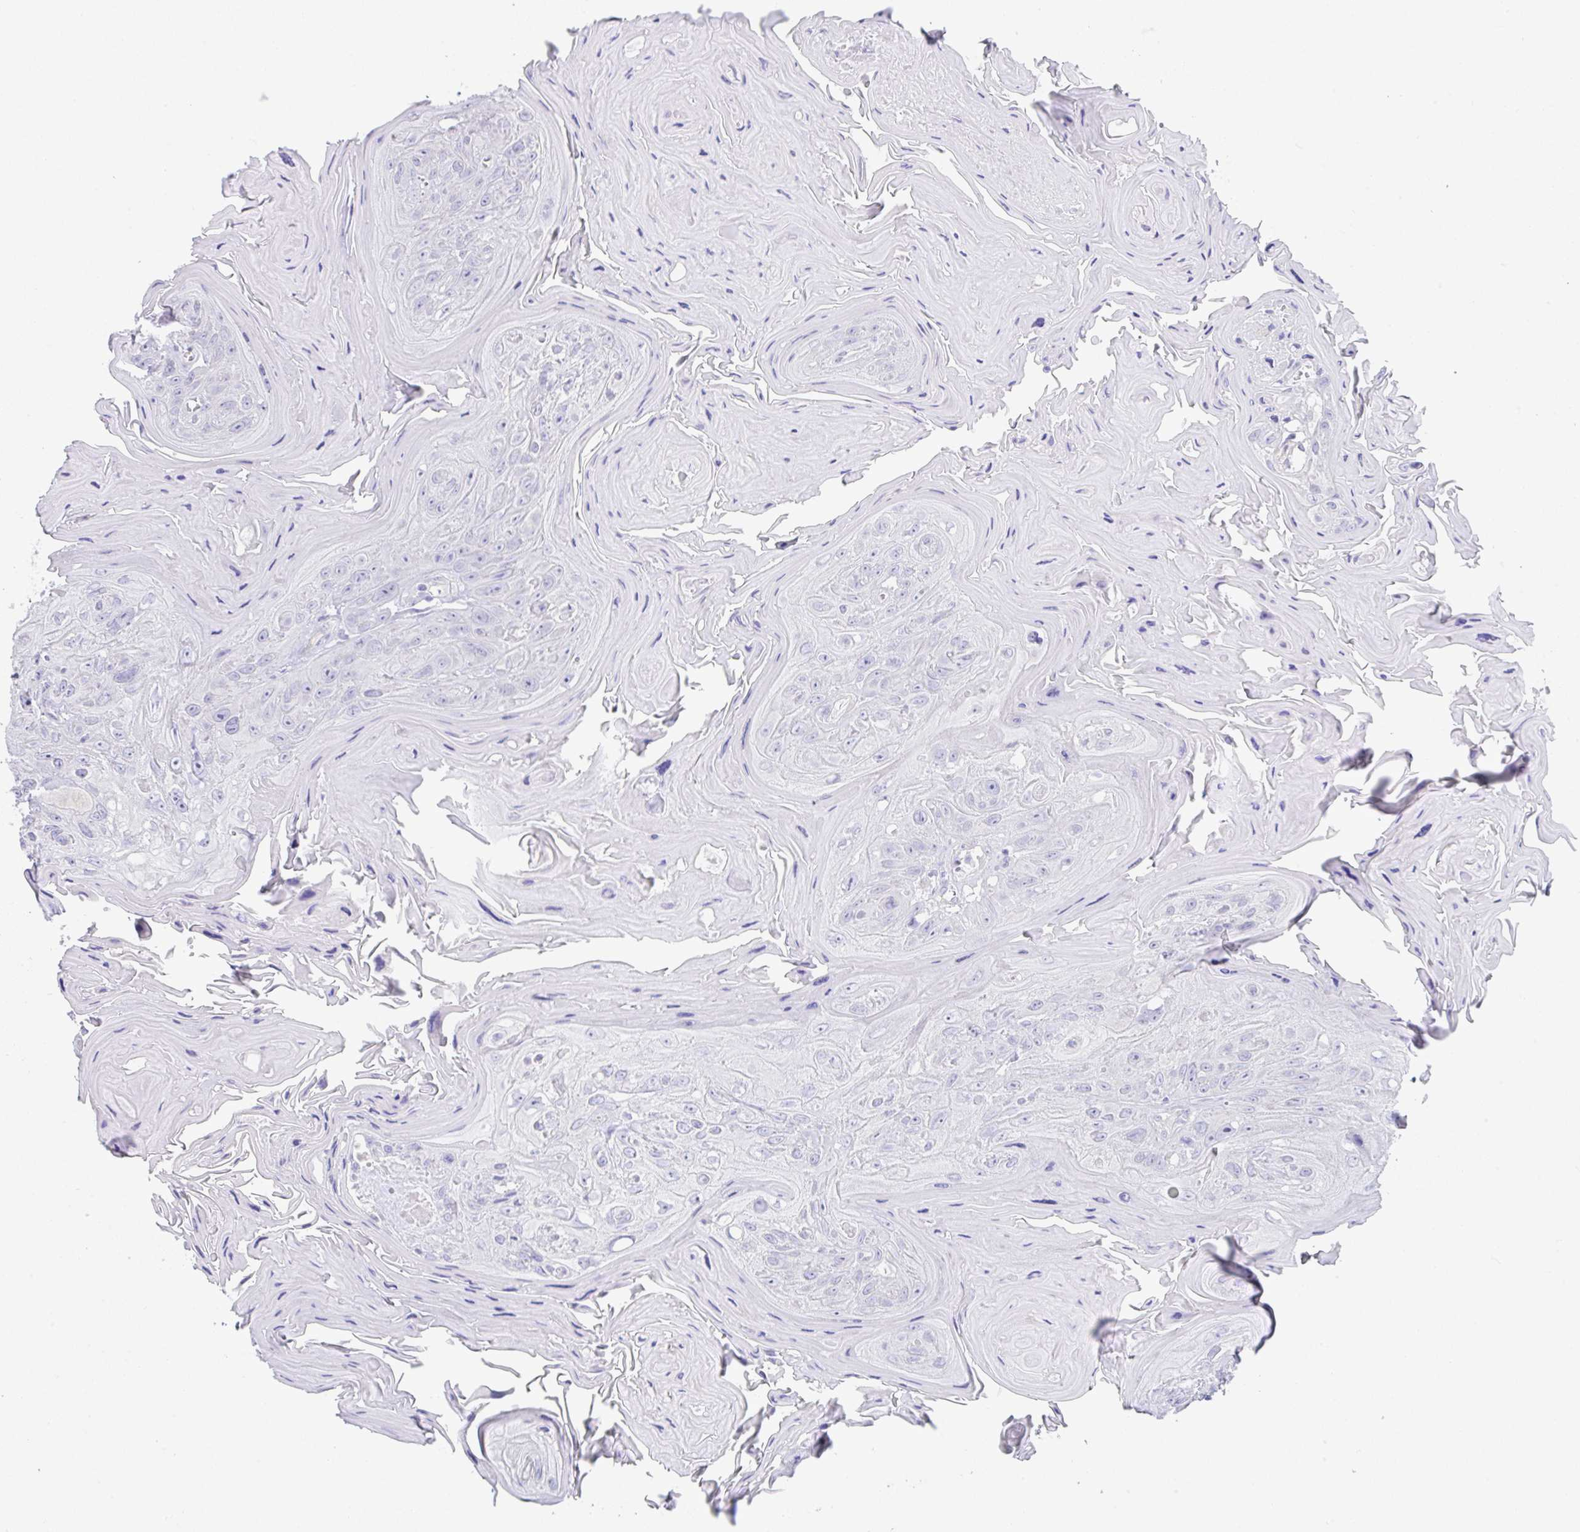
{"staining": {"intensity": "negative", "quantity": "none", "location": "none"}, "tissue": "head and neck cancer", "cell_type": "Tumor cells", "image_type": "cancer", "snomed": [{"axis": "morphology", "description": "Squamous cell carcinoma, NOS"}, {"axis": "topography", "description": "Head-Neck"}], "caption": "Photomicrograph shows no protein expression in tumor cells of head and neck squamous cell carcinoma tissue. The staining is performed using DAB brown chromogen with nuclei counter-stained in using hematoxylin.", "gene": "MED11", "patient": {"sex": "female", "age": 59}}